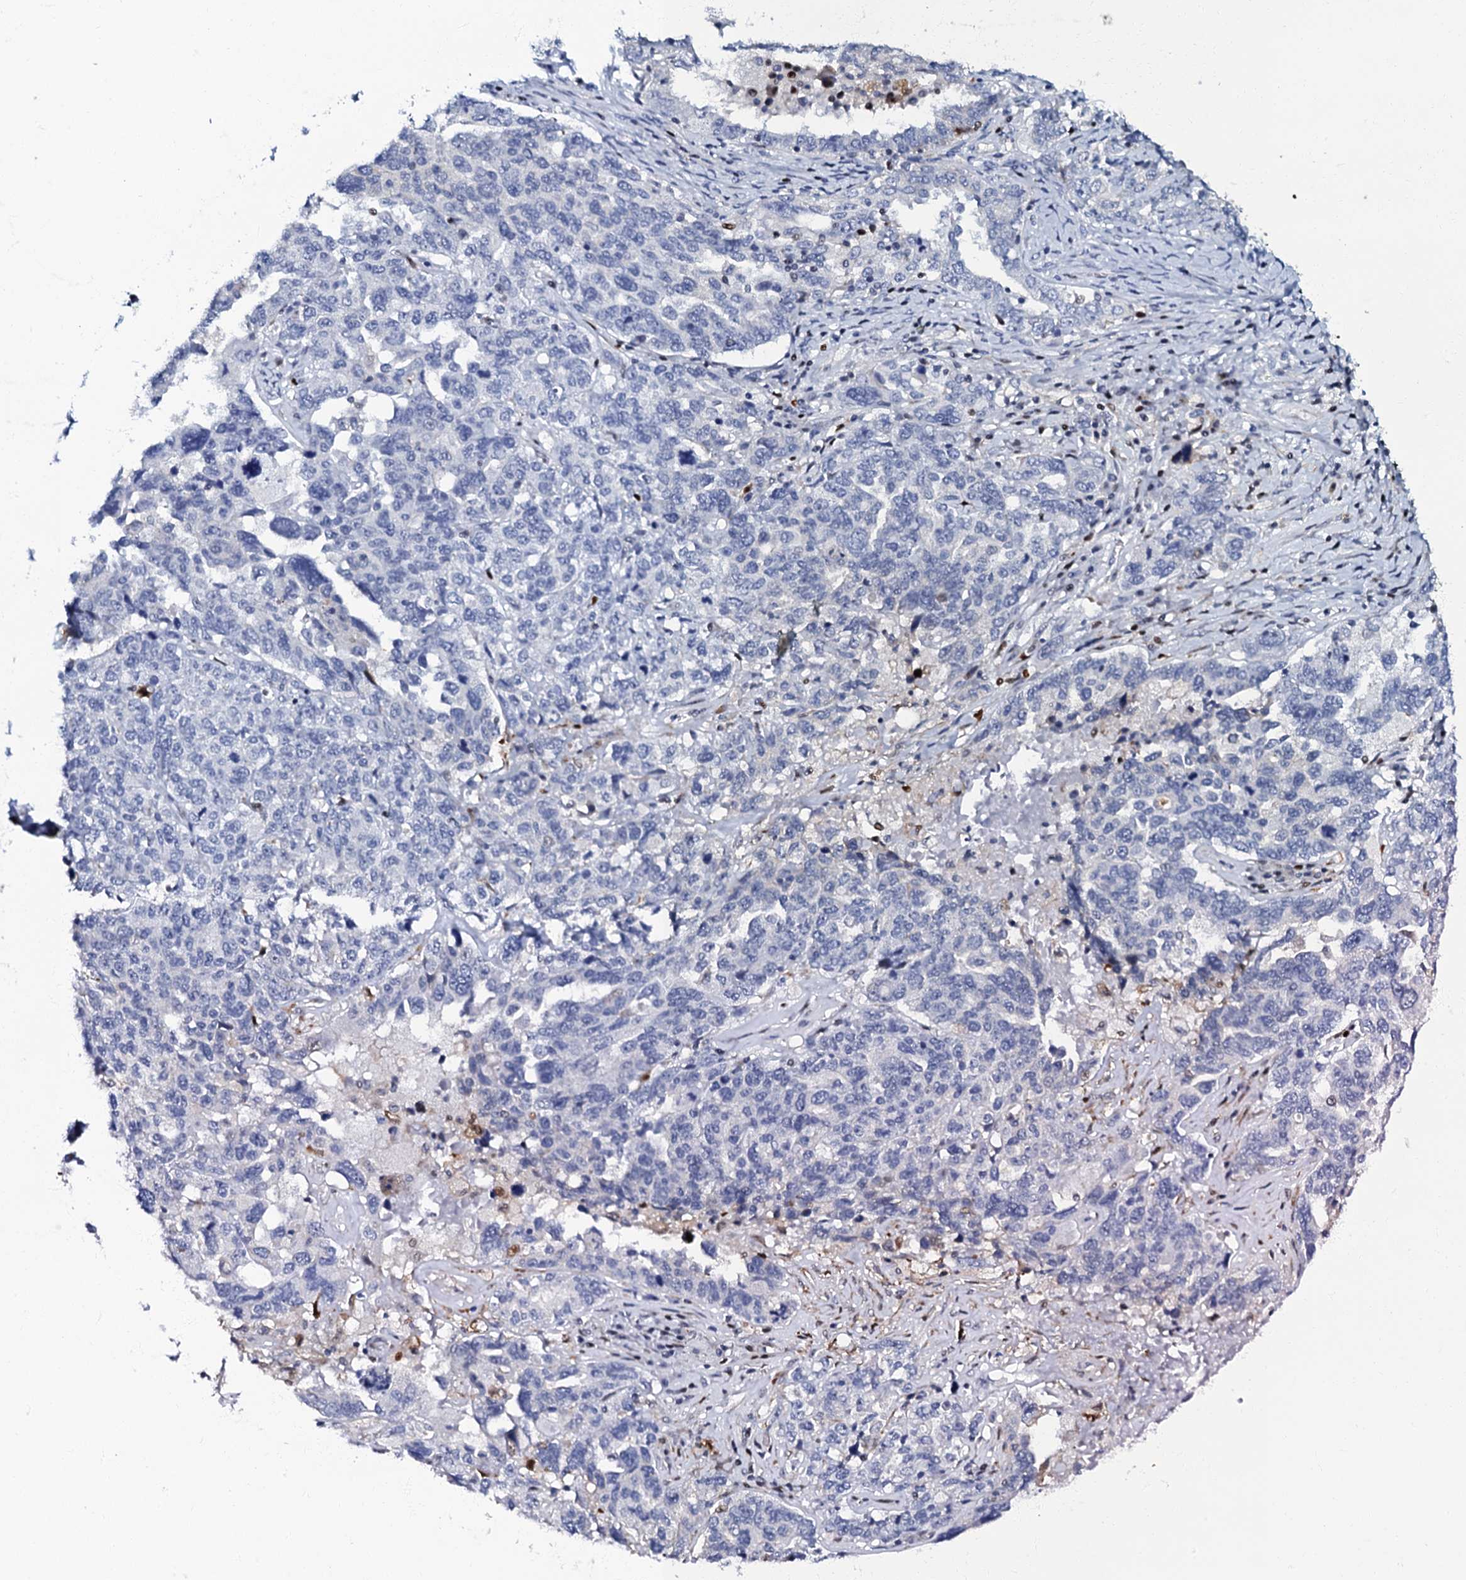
{"staining": {"intensity": "negative", "quantity": "none", "location": "none"}, "tissue": "ovarian cancer", "cell_type": "Tumor cells", "image_type": "cancer", "snomed": [{"axis": "morphology", "description": "Carcinoma, endometroid"}, {"axis": "topography", "description": "Ovary"}], "caption": "The photomicrograph demonstrates no significant positivity in tumor cells of endometroid carcinoma (ovarian). The staining was performed using DAB to visualize the protein expression in brown, while the nuclei were stained in blue with hematoxylin (Magnification: 20x).", "gene": "MFSD5", "patient": {"sex": "female", "age": 62}}